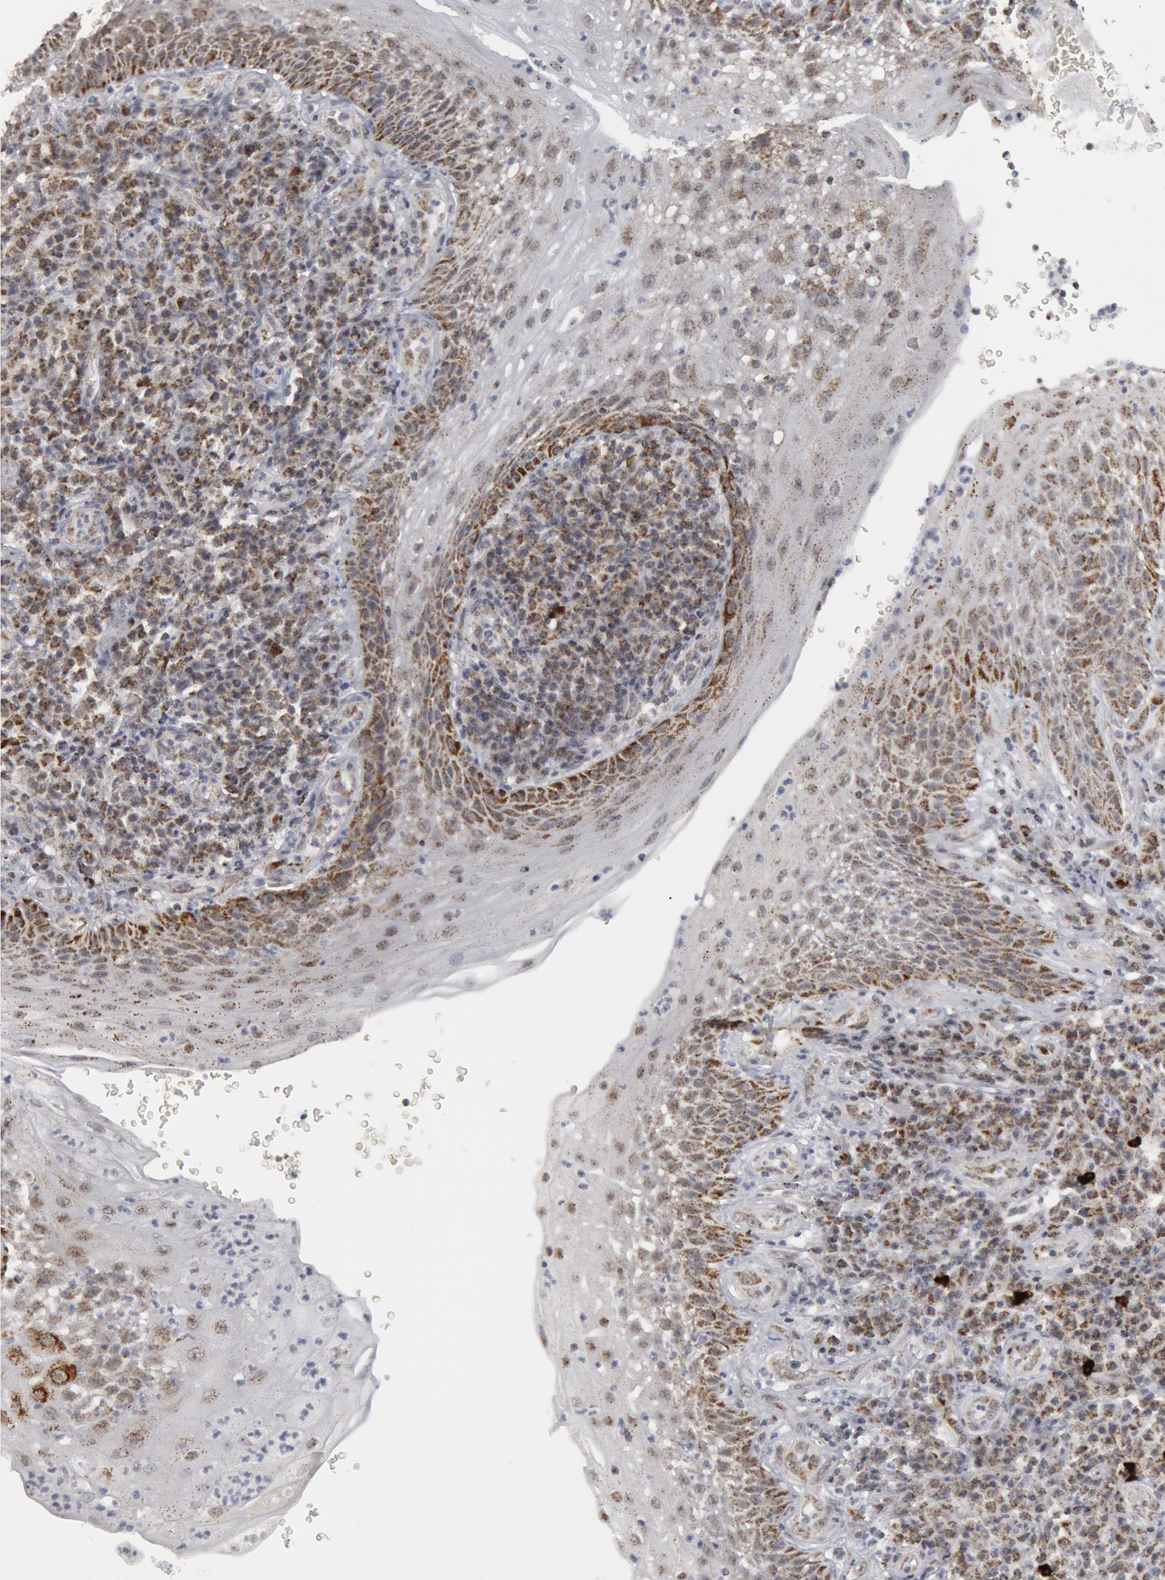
{"staining": {"intensity": "moderate", "quantity": "25%-75%", "location": "cytoplasmic/membranous"}, "tissue": "tonsil", "cell_type": "Germinal center cells", "image_type": "normal", "snomed": [{"axis": "morphology", "description": "Normal tissue, NOS"}, {"axis": "topography", "description": "Tonsil"}], "caption": "Immunohistochemical staining of normal human tonsil reveals medium levels of moderate cytoplasmic/membranous expression in approximately 25%-75% of germinal center cells.", "gene": "CASP9", "patient": {"sex": "female", "age": 40}}